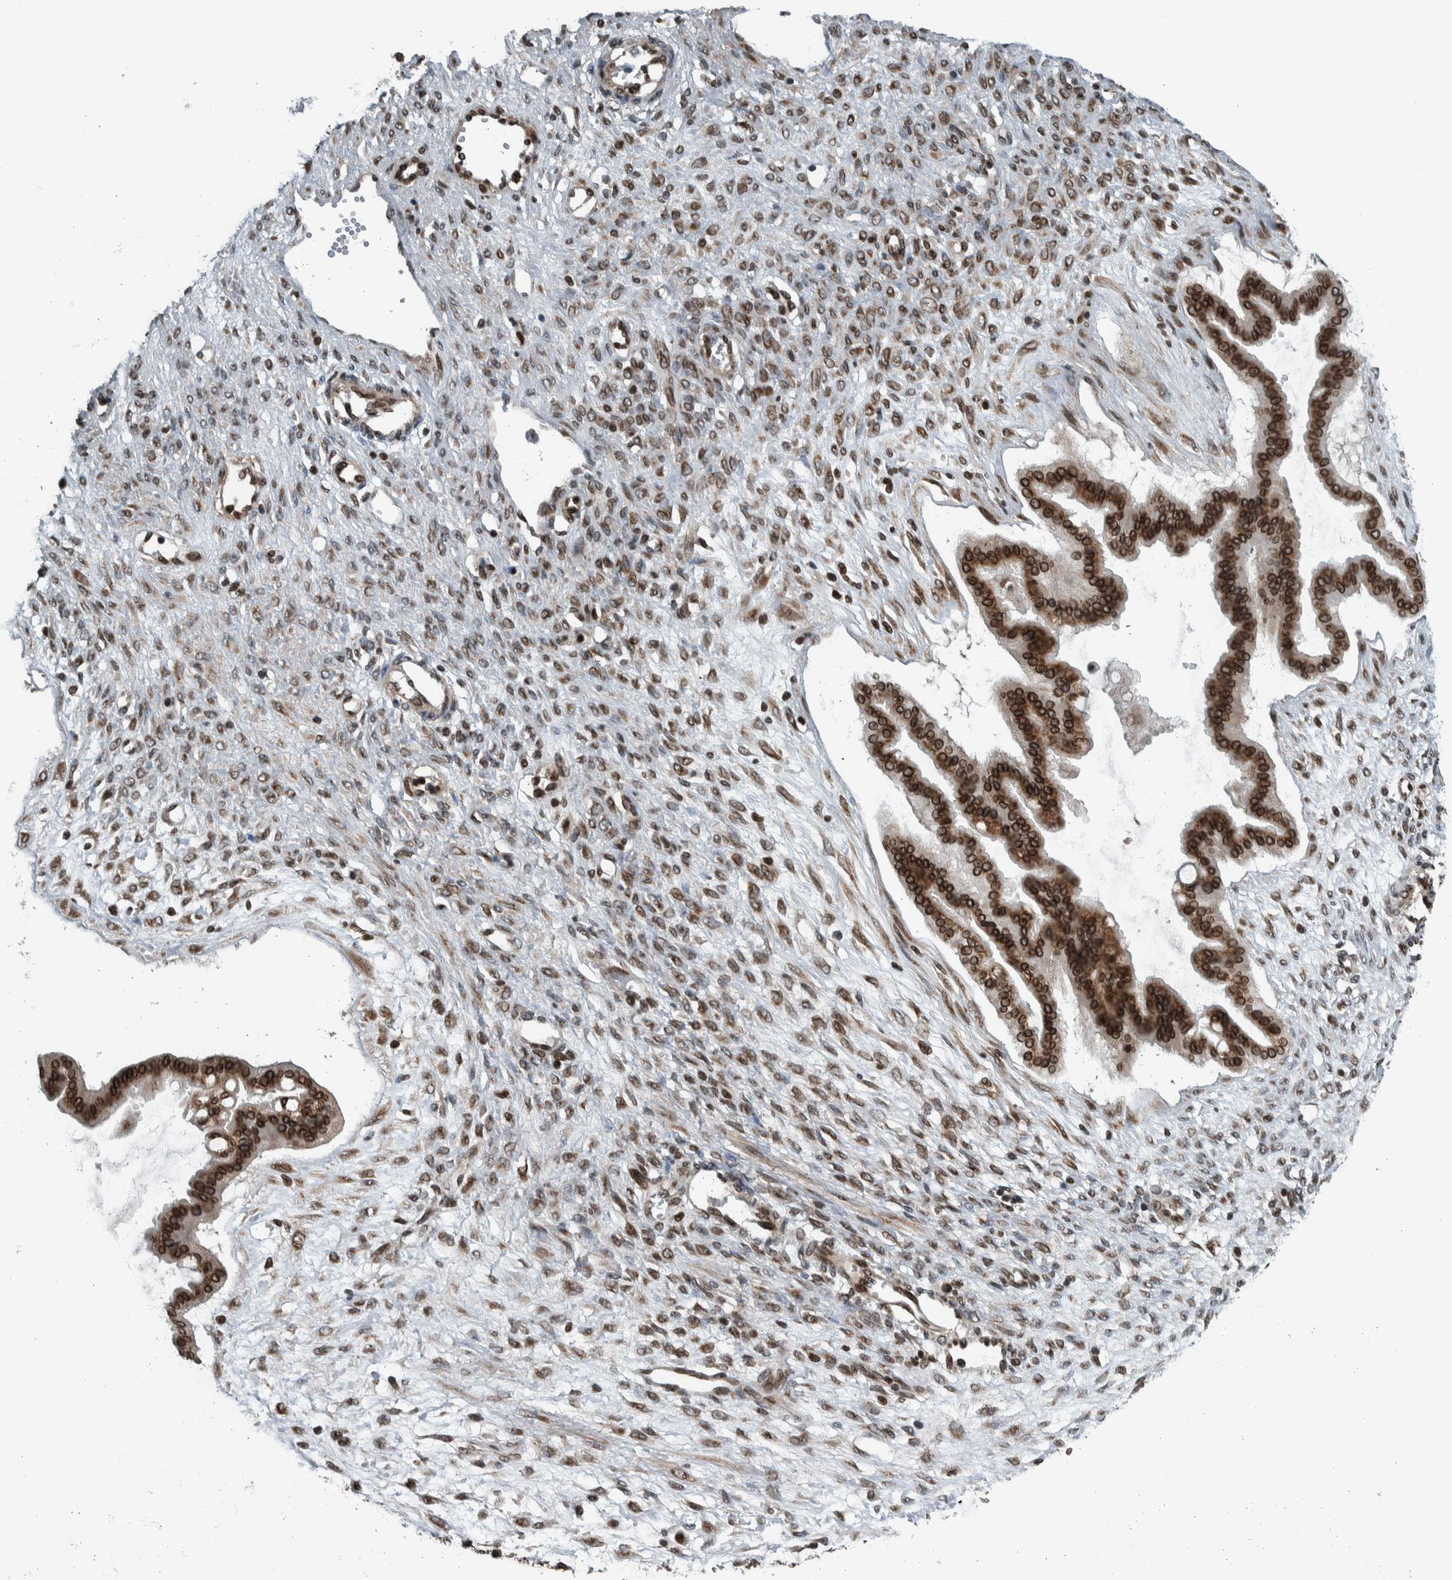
{"staining": {"intensity": "strong", "quantity": ">75%", "location": "cytoplasmic/membranous,nuclear"}, "tissue": "ovarian cancer", "cell_type": "Tumor cells", "image_type": "cancer", "snomed": [{"axis": "morphology", "description": "Cystadenocarcinoma, mucinous, NOS"}, {"axis": "topography", "description": "Ovary"}], "caption": "The immunohistochemical stain highlights strong cytoplasmic/membranous and nuclear expression in tumor cells of ovarian cancer tissue.", "gene": "FAM135B", "patient": {"sex": "female", "age": 73}}